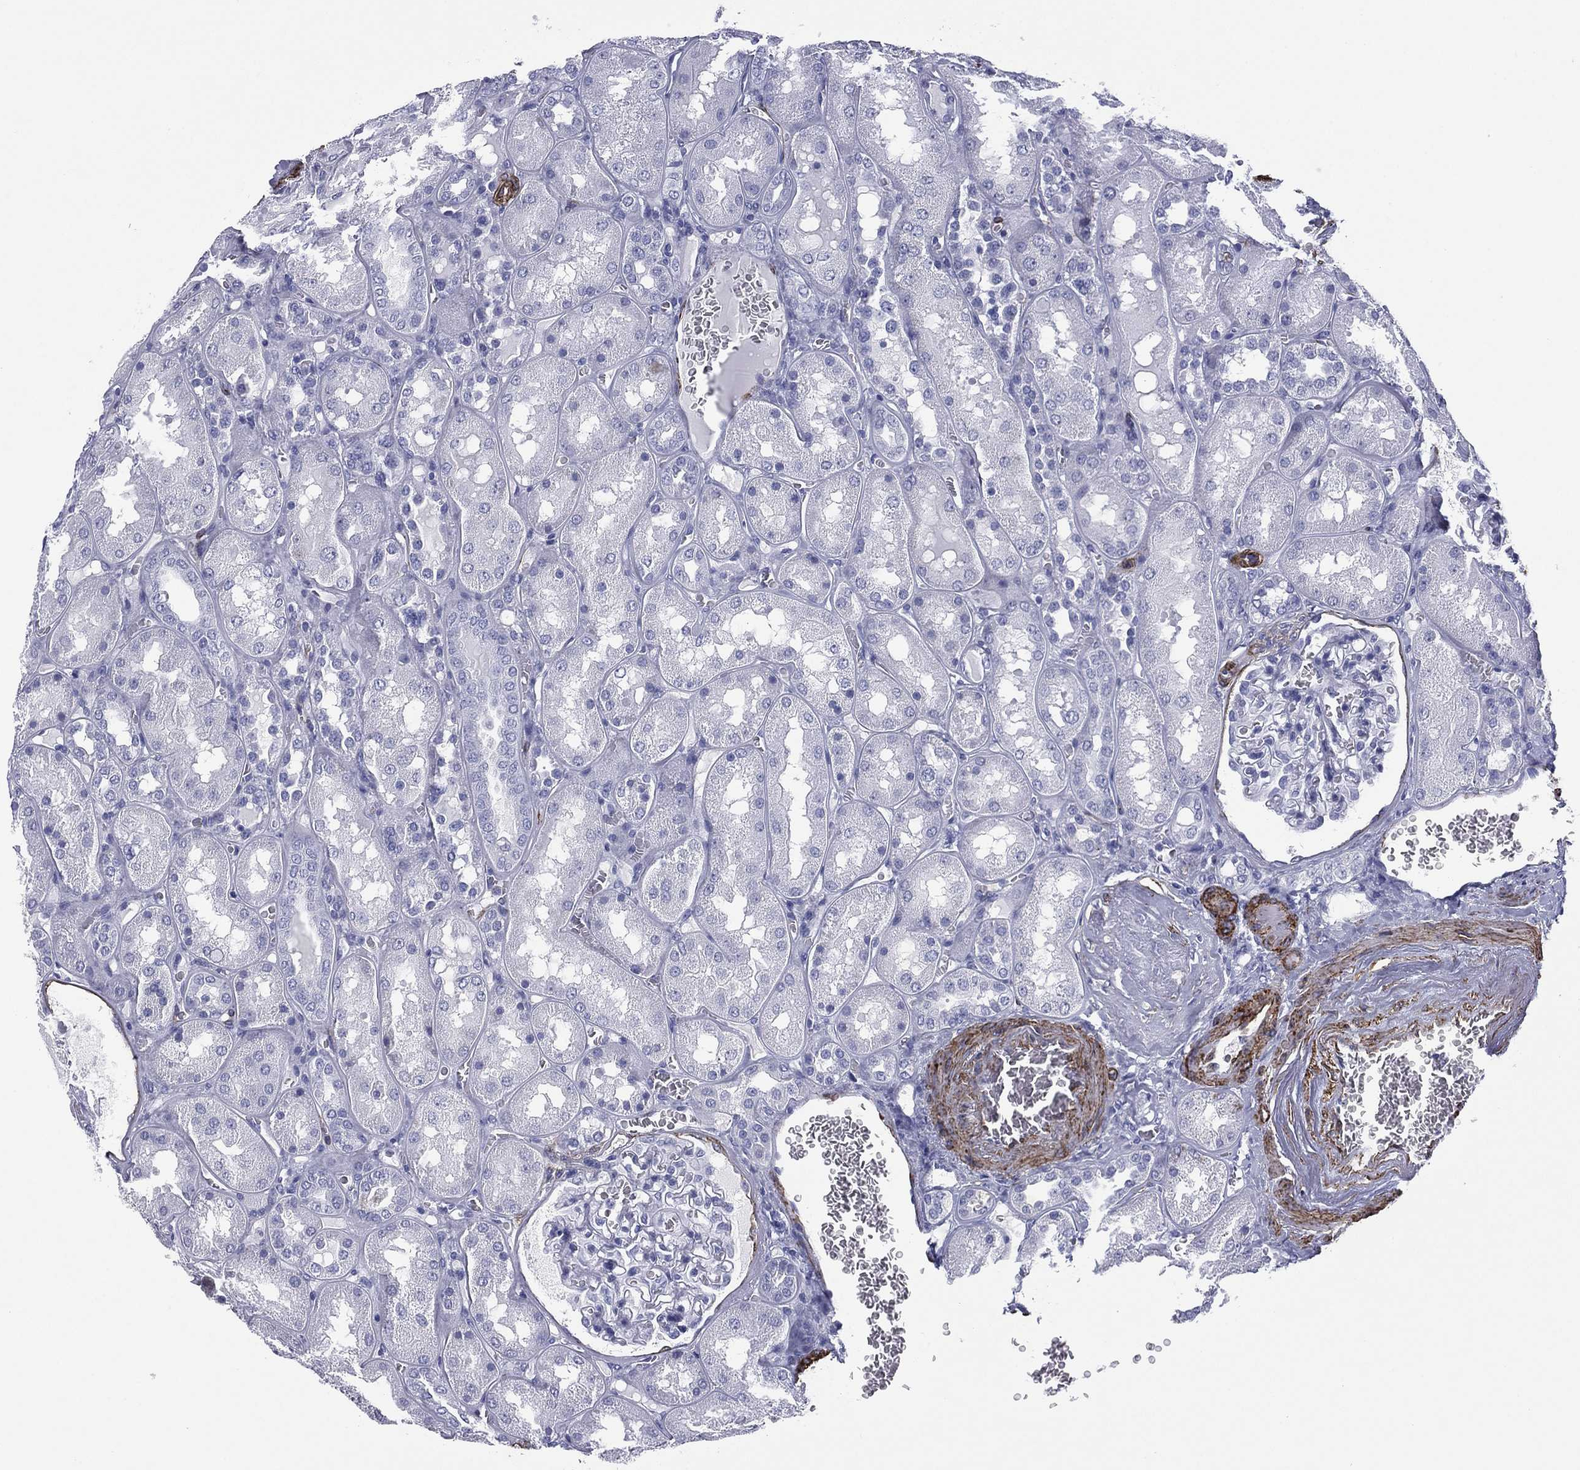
{"staining": {"intensity": "negative", "quantity": "none", "location": "none"}, "tissue": "kidney", "cell_type": "Cells in glomeruli", "image_type": "normal", "snomed": [{"axis": "morphology", "description": "Normal tissue, NOS"}, {"axis": "topography", "description": "Kidney"}], "caption": "Immunohistochemistry of unremarkable human kidney reveals no expression in cells in glomeruli. Brightfield microscopy of immunohistochemistry stained with DAB (brown) and hematoxylin (blue), captured at high magnification.", "gene": "CAVIN3", "patient": {"sex": "male", "age": 73}}